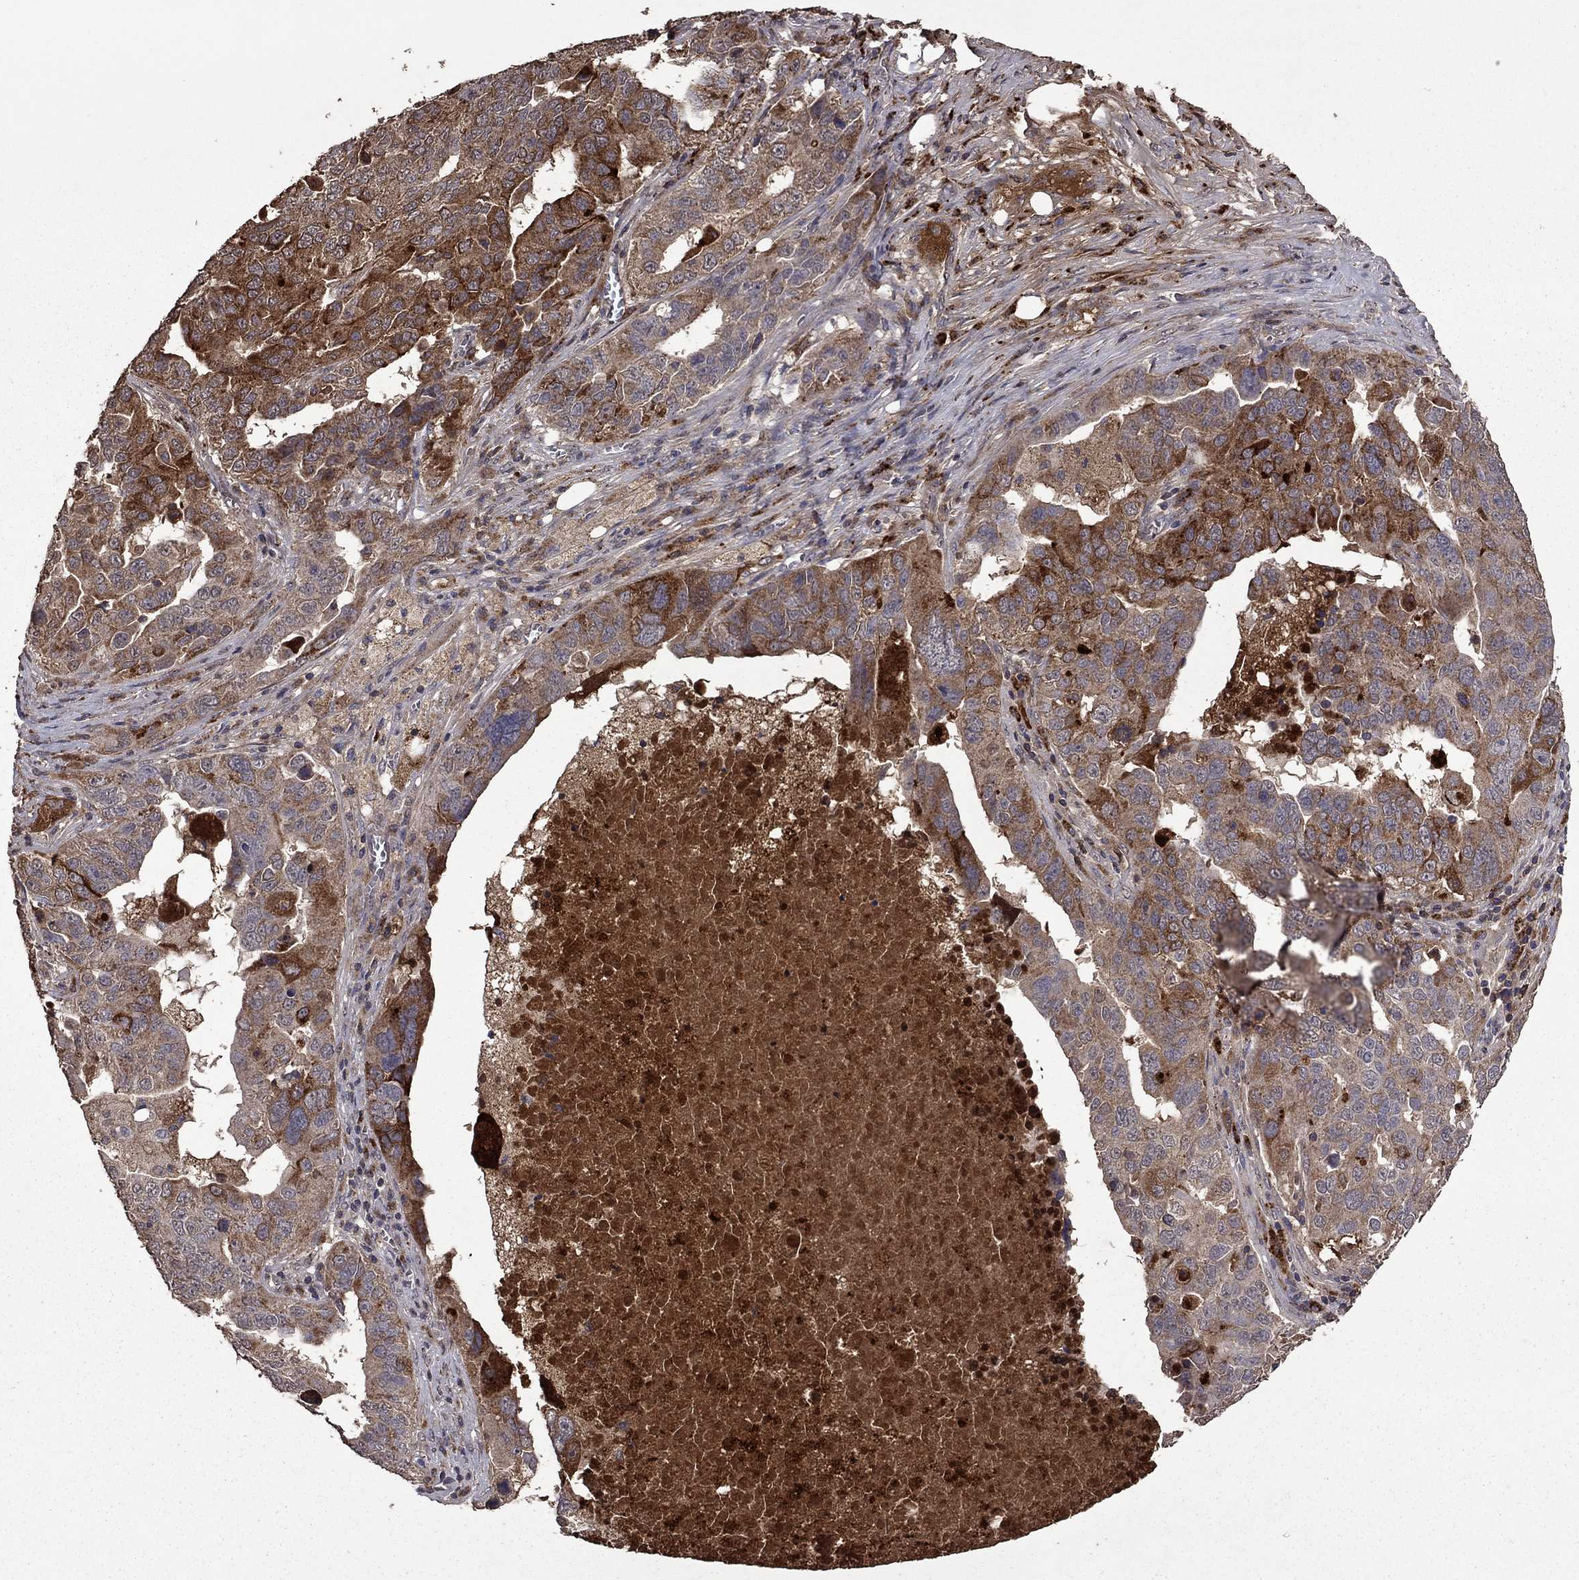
{"staining": {"intensity": "strong", "quantity": "25%-75%", "location": "cytoplasmic/membranous"}, "tissue": "ovarian cancer", "cell_type": "Tumor cells", "image_type": "cancer", "snomed": [{"axis": "morphology", "description": "Carcinoma, endometroid"}, {"axis": "topography", "description": "Soft tissue"}, {"axis": "topography", "description": "Ovary"}], "caption": "Immunohistochemistry staining of ovarian cancer, which displays high levels of strong cytoplasmic/membranous expression in about 25%-75% of tumor cells indicating strong cytoplasmic/membranous protein positivity. The staining was performed using DAB (3,3'-diaminobenzidine) (brown) for protein detection and nuclei were counterstained in hematoxylin (blue).", "gene": "SERPINA5", "patient": {"sex": "female", "age": 52}}